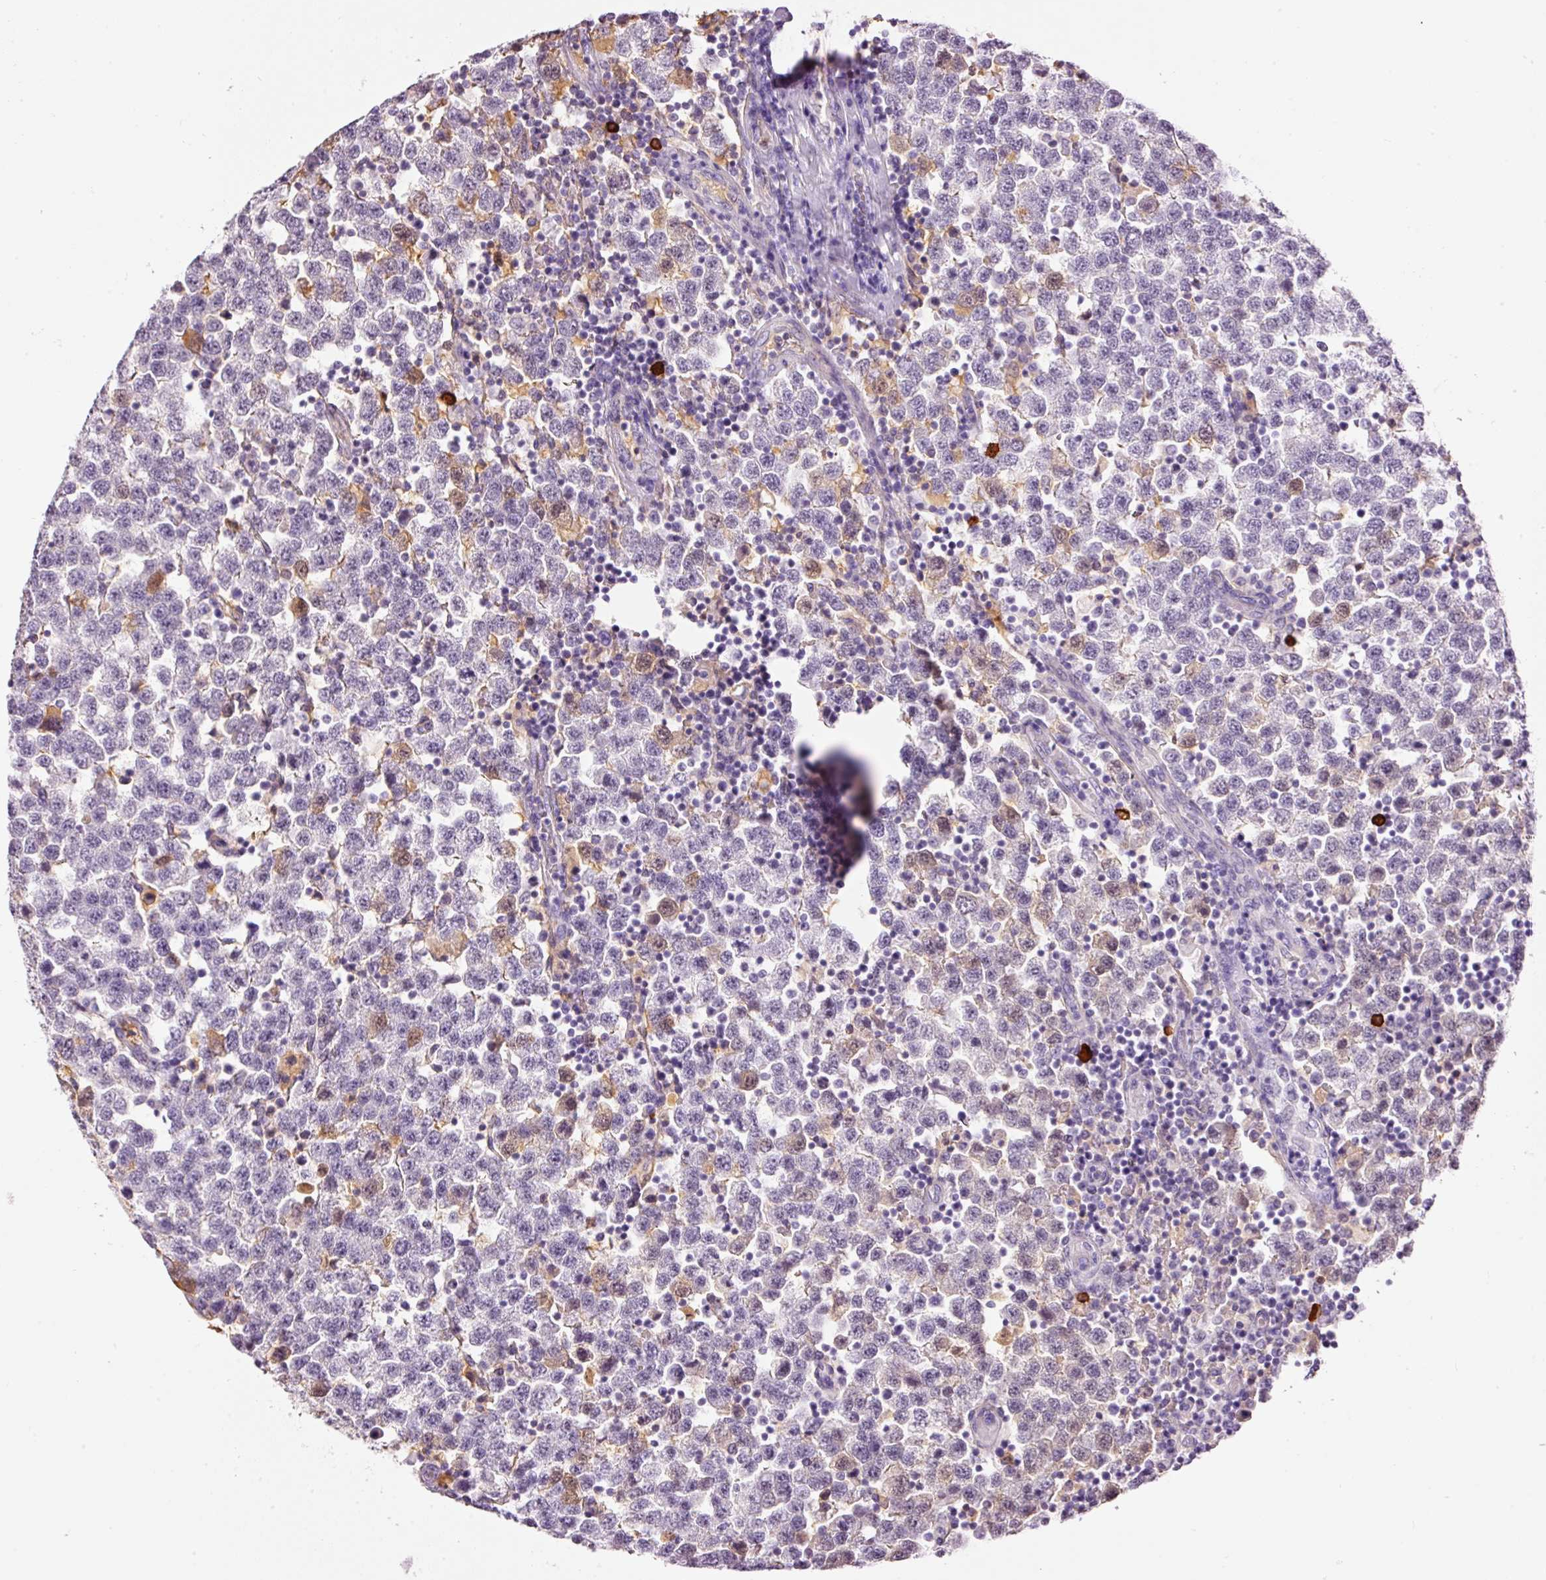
{"staining": {"intensity": "moderate", "quantity": "<25%", "location": "nuclear"}, "tissue": "testis cancer", "cell_type": "Tumor cells", "image_type": "cancer", "snomed": [{"axis": "morphology", "description": "Seminoma, NOS"}, {"axis": "topography", "description": "Testis"}], "caption": "Immunohistochemical staining of human testis cancer demonstrates low levels of moderate nuclear expression in about <25% of tumor cells.", "gene": "PRPF38B", "patient": {"sex": "male", "age": 34}}